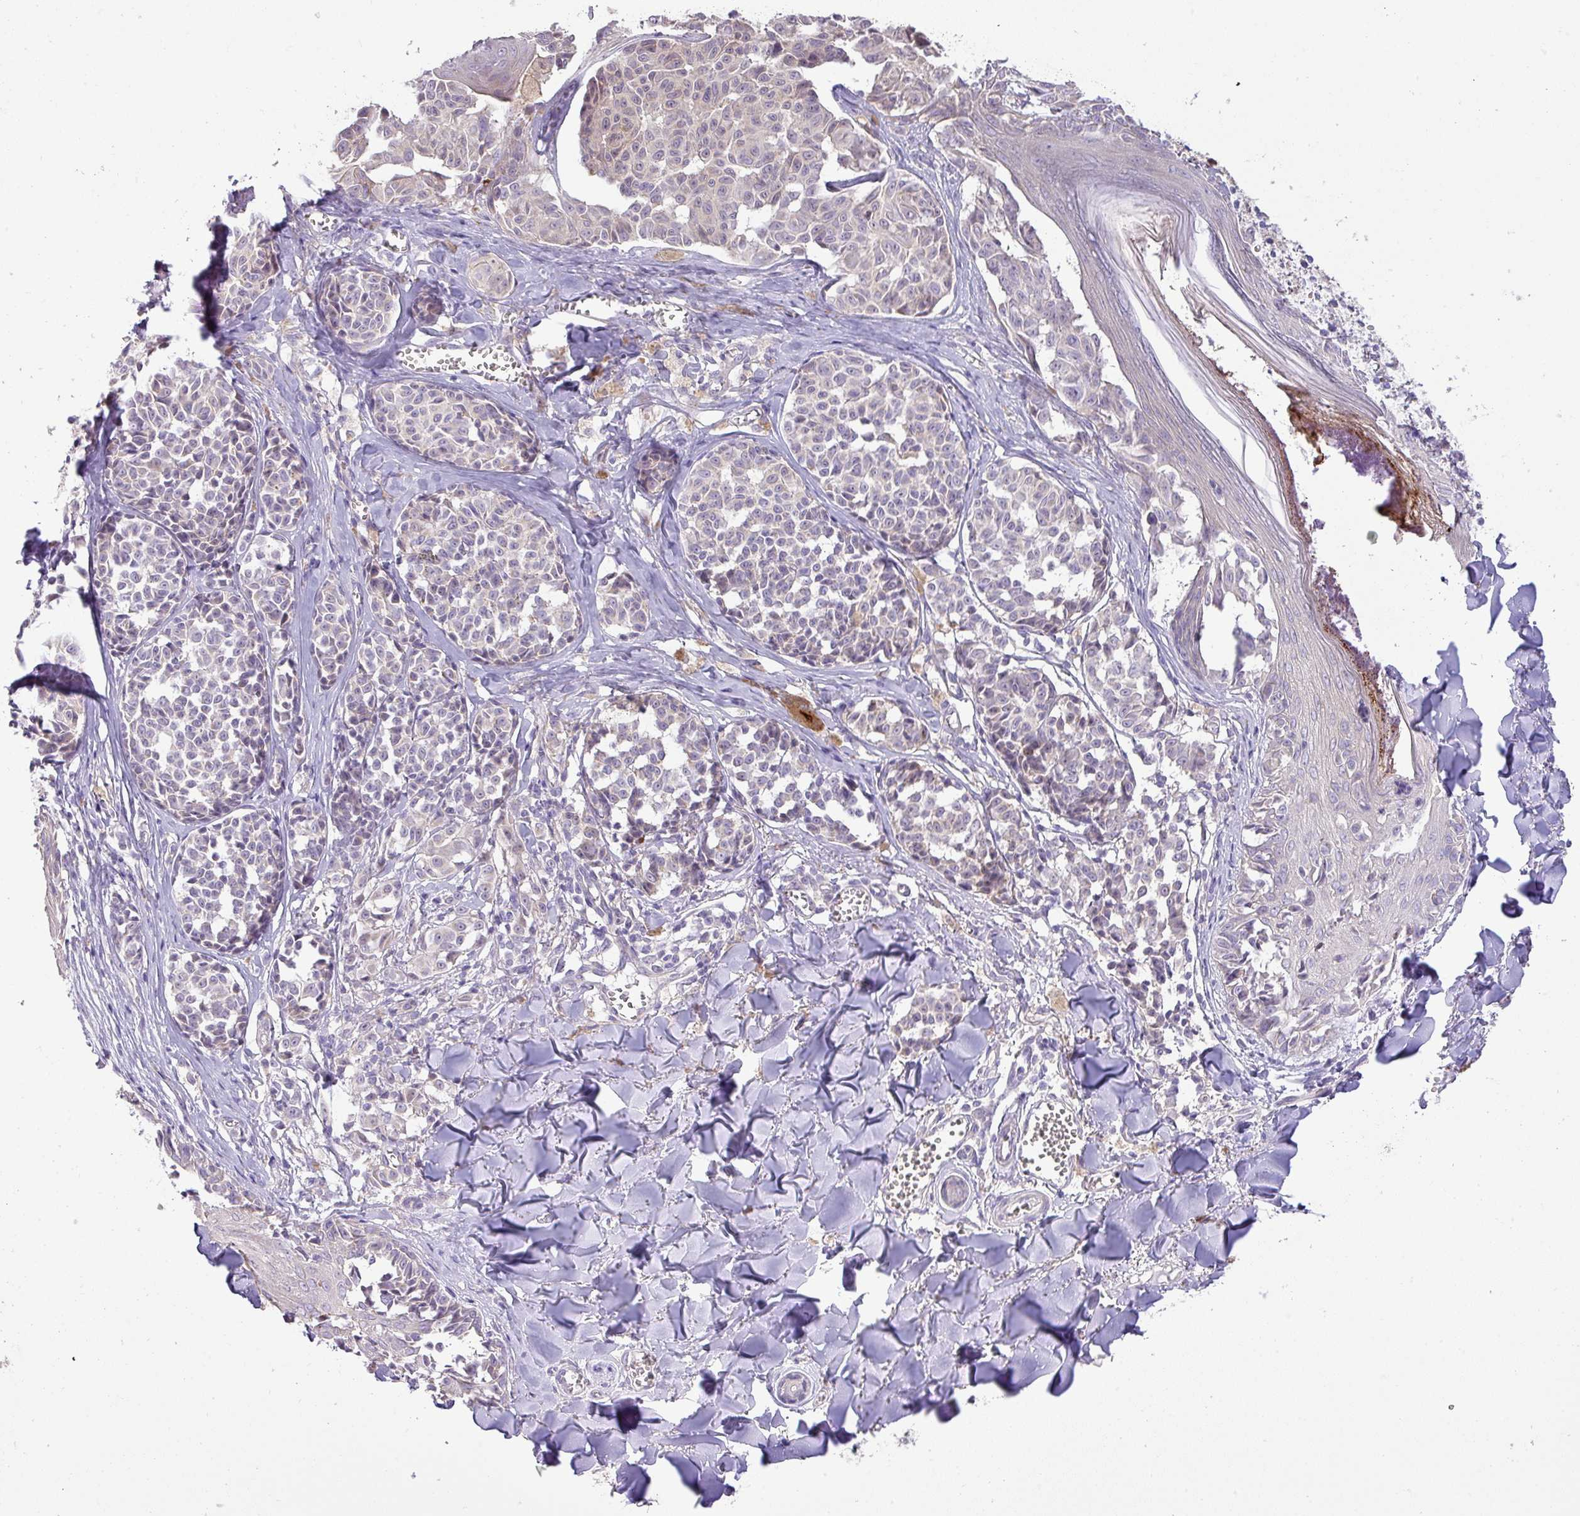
{"staining": {"intensity": "negative", "quantity": "none", "location": "none"}, "tissue": "melanoma", "cell_type": "Tumor cells", "image_type": "cancer", "snomed": [{"axis": "morphology", "description": "Malignant melanoma, NOS"}, {"axis": "topography", "description": "Skin"}], "caption": "Tumor cells show no significant protein positivity in melanoma.", "gene": "GALNT12", "patient": {"sex": "female", "age": 43}}